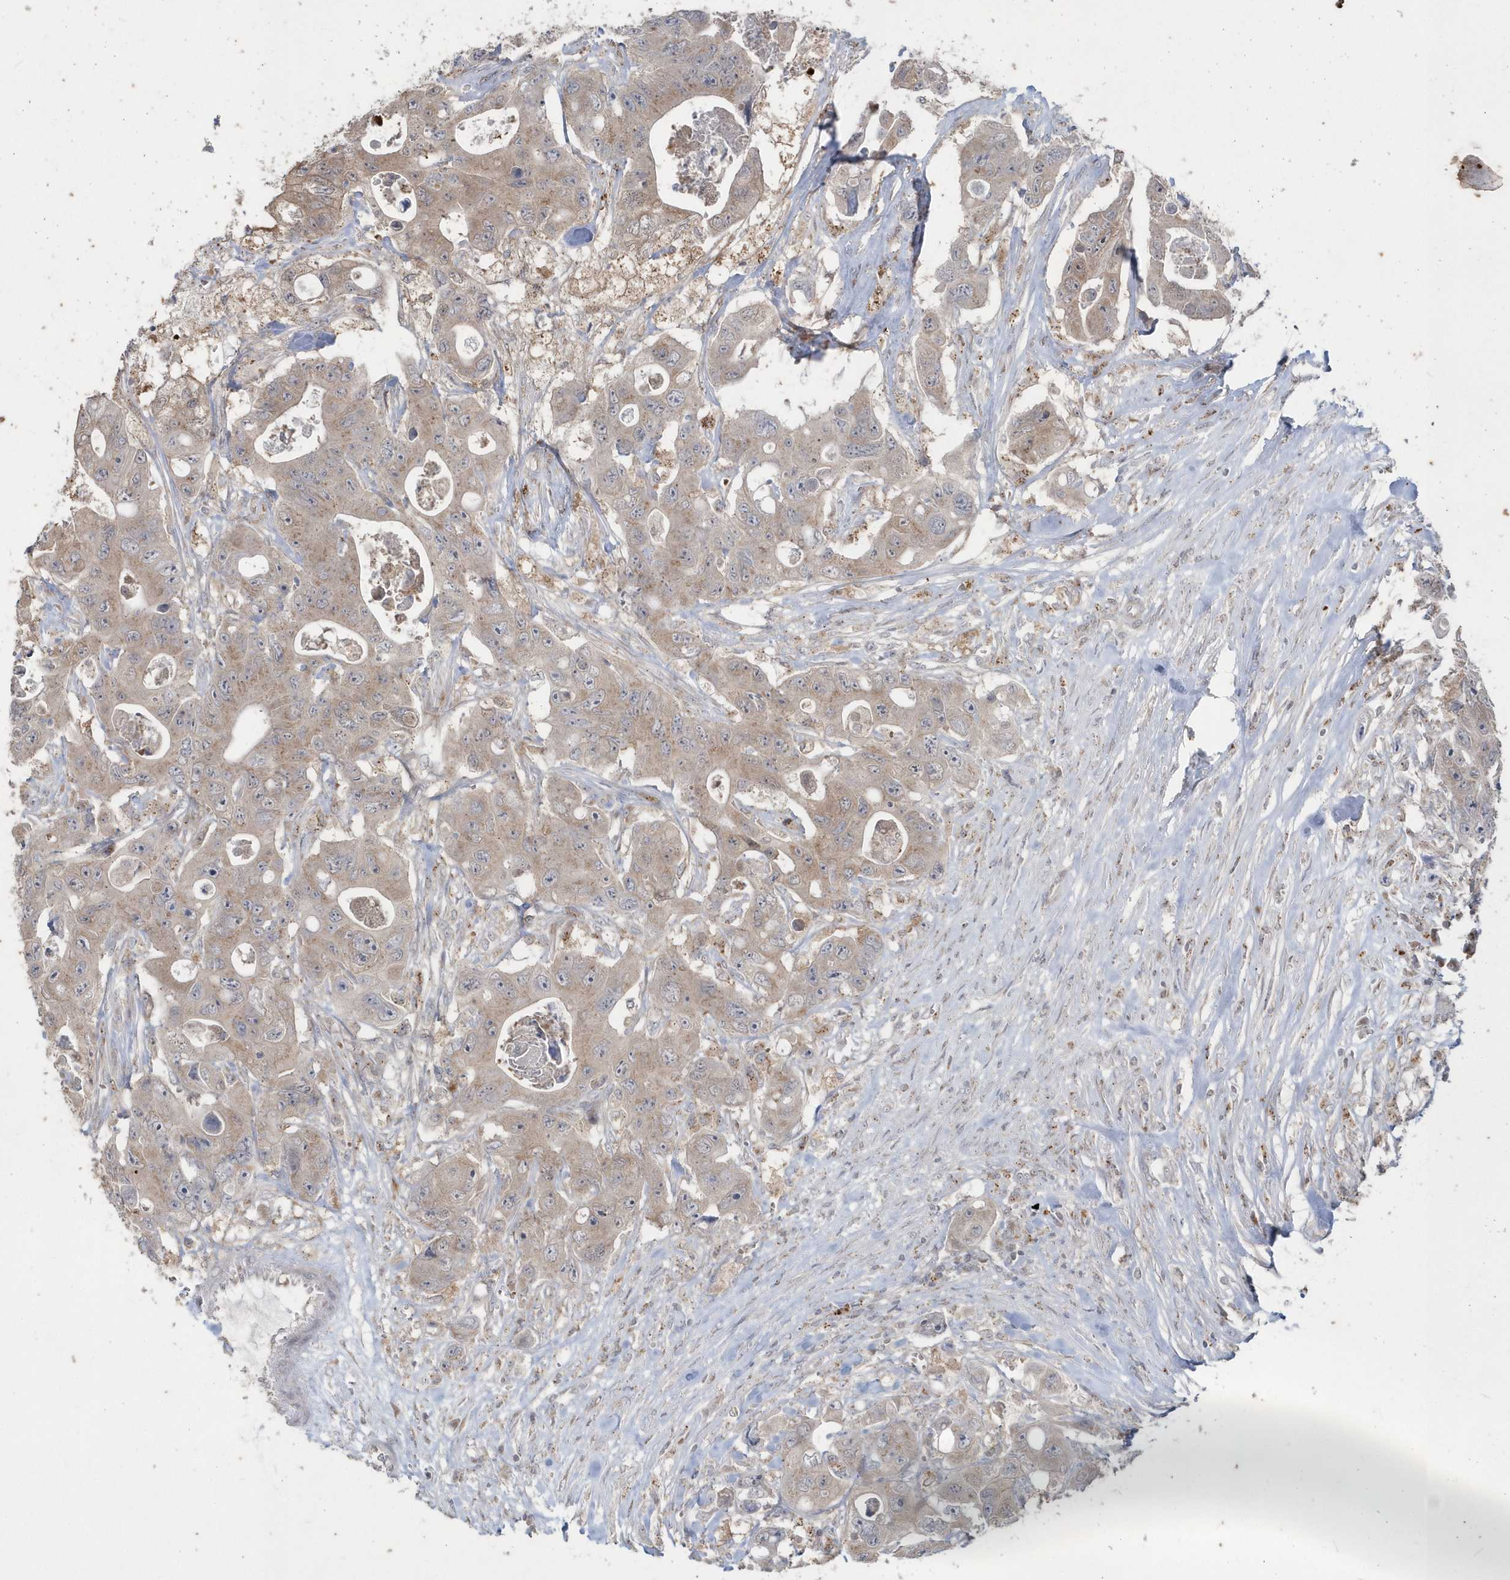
{"staining": {"intensity": "weak", "quantity": ">75%", "location": "cytoplasmic/membranous"}, "tissue": "colorectal cancer", "cell_type": "Tumor cells", "image_type": "cancer", "snomed": [{"axis": "morphology", "description": "Adenocarcinoma, NOS"}, {"axis": "topography", "description": "Colon"}], "caption": "Colorectal cancer stained with immunohistochemistry reveals weak cytoplasmic/membranous staining in approximately >75% of tumor cells.", "gene": "GEMIN6", "patient": {"sex": "female", "age": 46}}